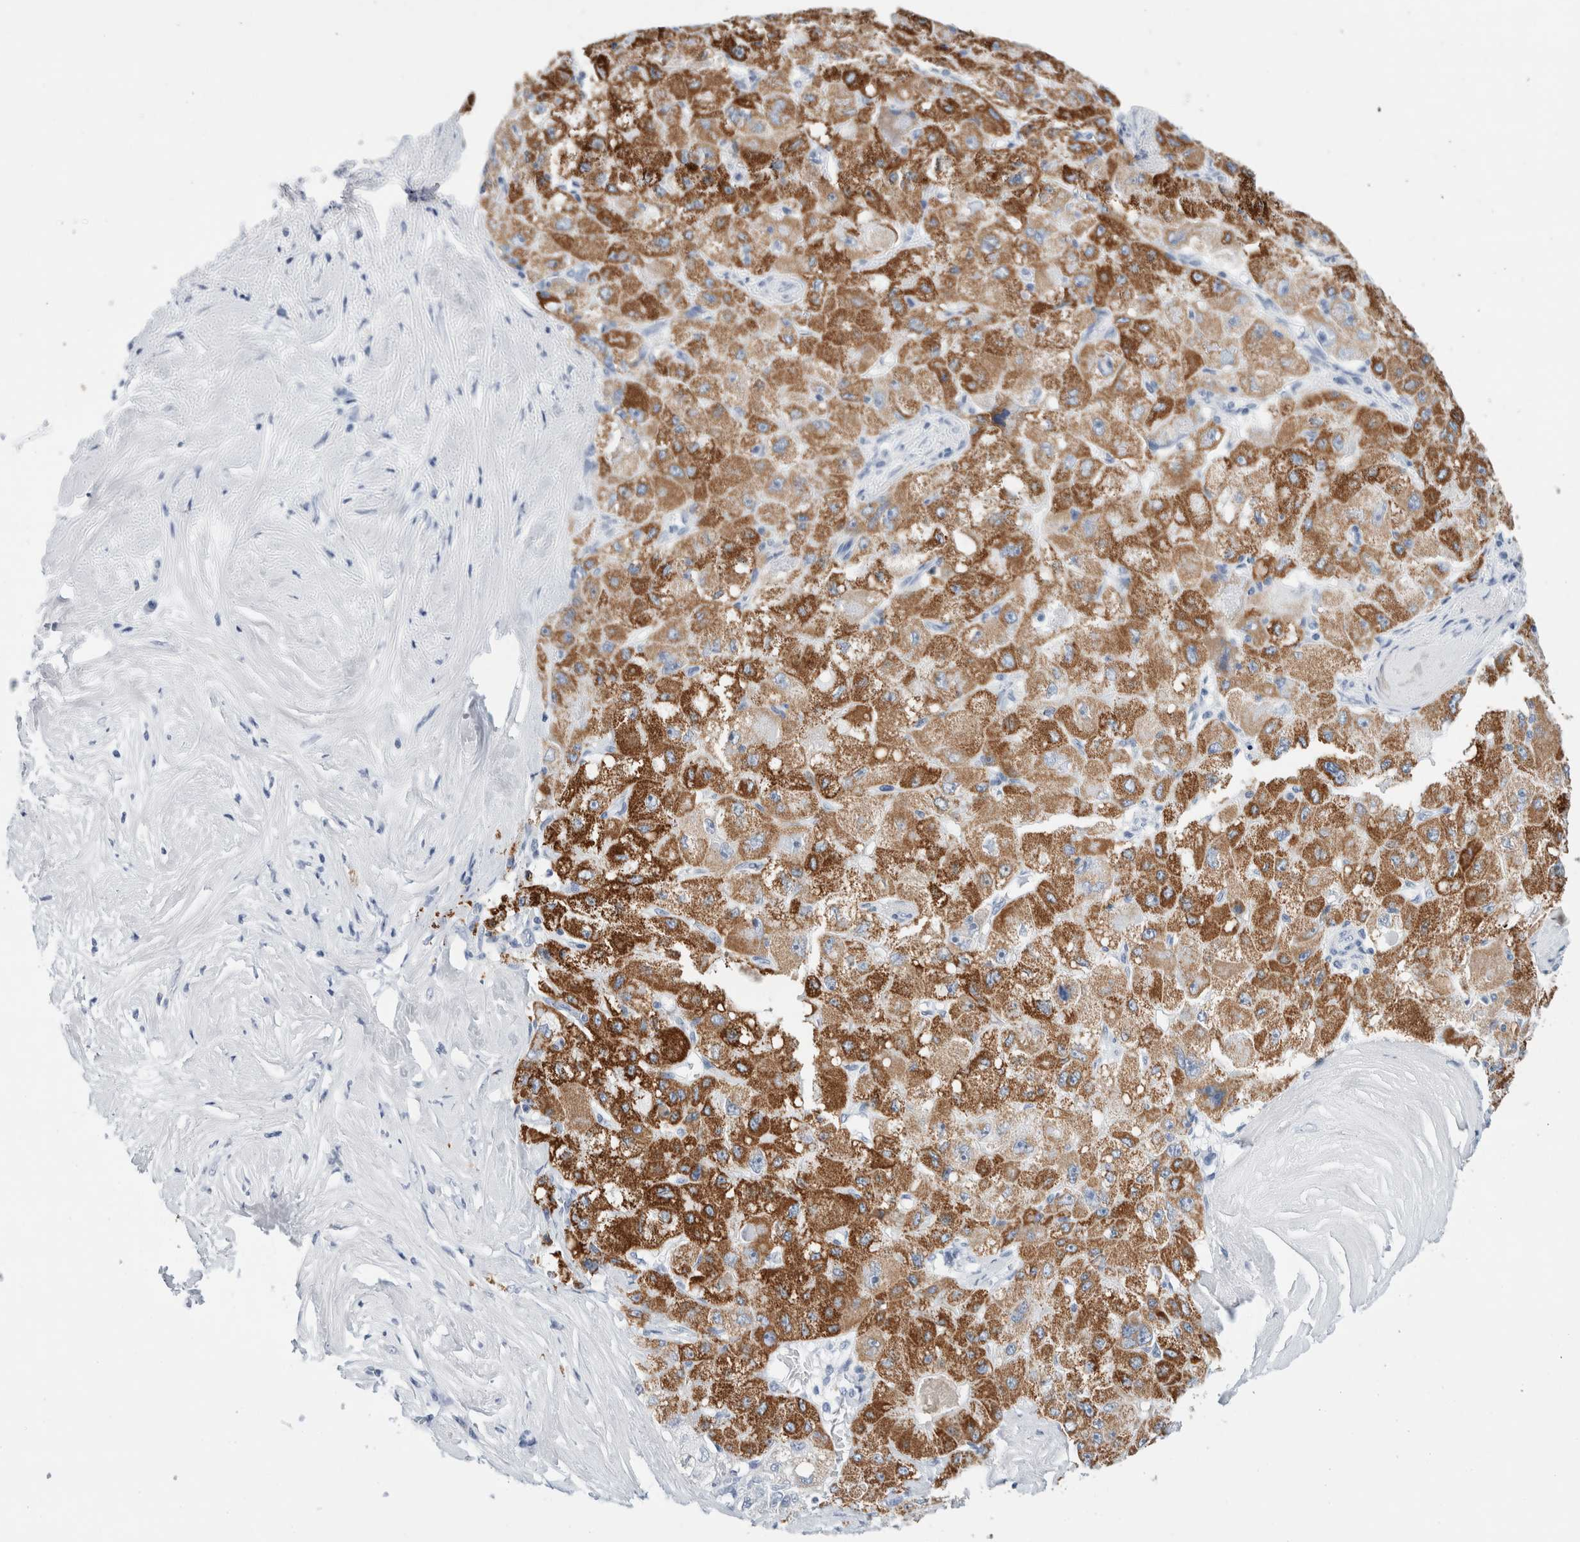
{"staining": {"intensity": "strong", "quantity": ">75%", "location": "cytoplasmic/membranous"}, "tissue": "liver cancer", "cell_type": "Tumor cells", "image_type": "cancer", "snomed": [{"axis": "morphology", "description": "Carcinoma, Hepatocellular, NOS"}, {"axis": "topography", "description": "Liver"}], "caption": "Immunohistochemical staining of liver cancer (hepatocellular carcinoma) exhibits high levels of strong cytoplasmic/membranous expression in approximately >75% of tumor cells. (IHC, brightfield microscopy, high magnification).", "gene": "ECHDC2", "patient": {"sex": "male", "age": 80}}